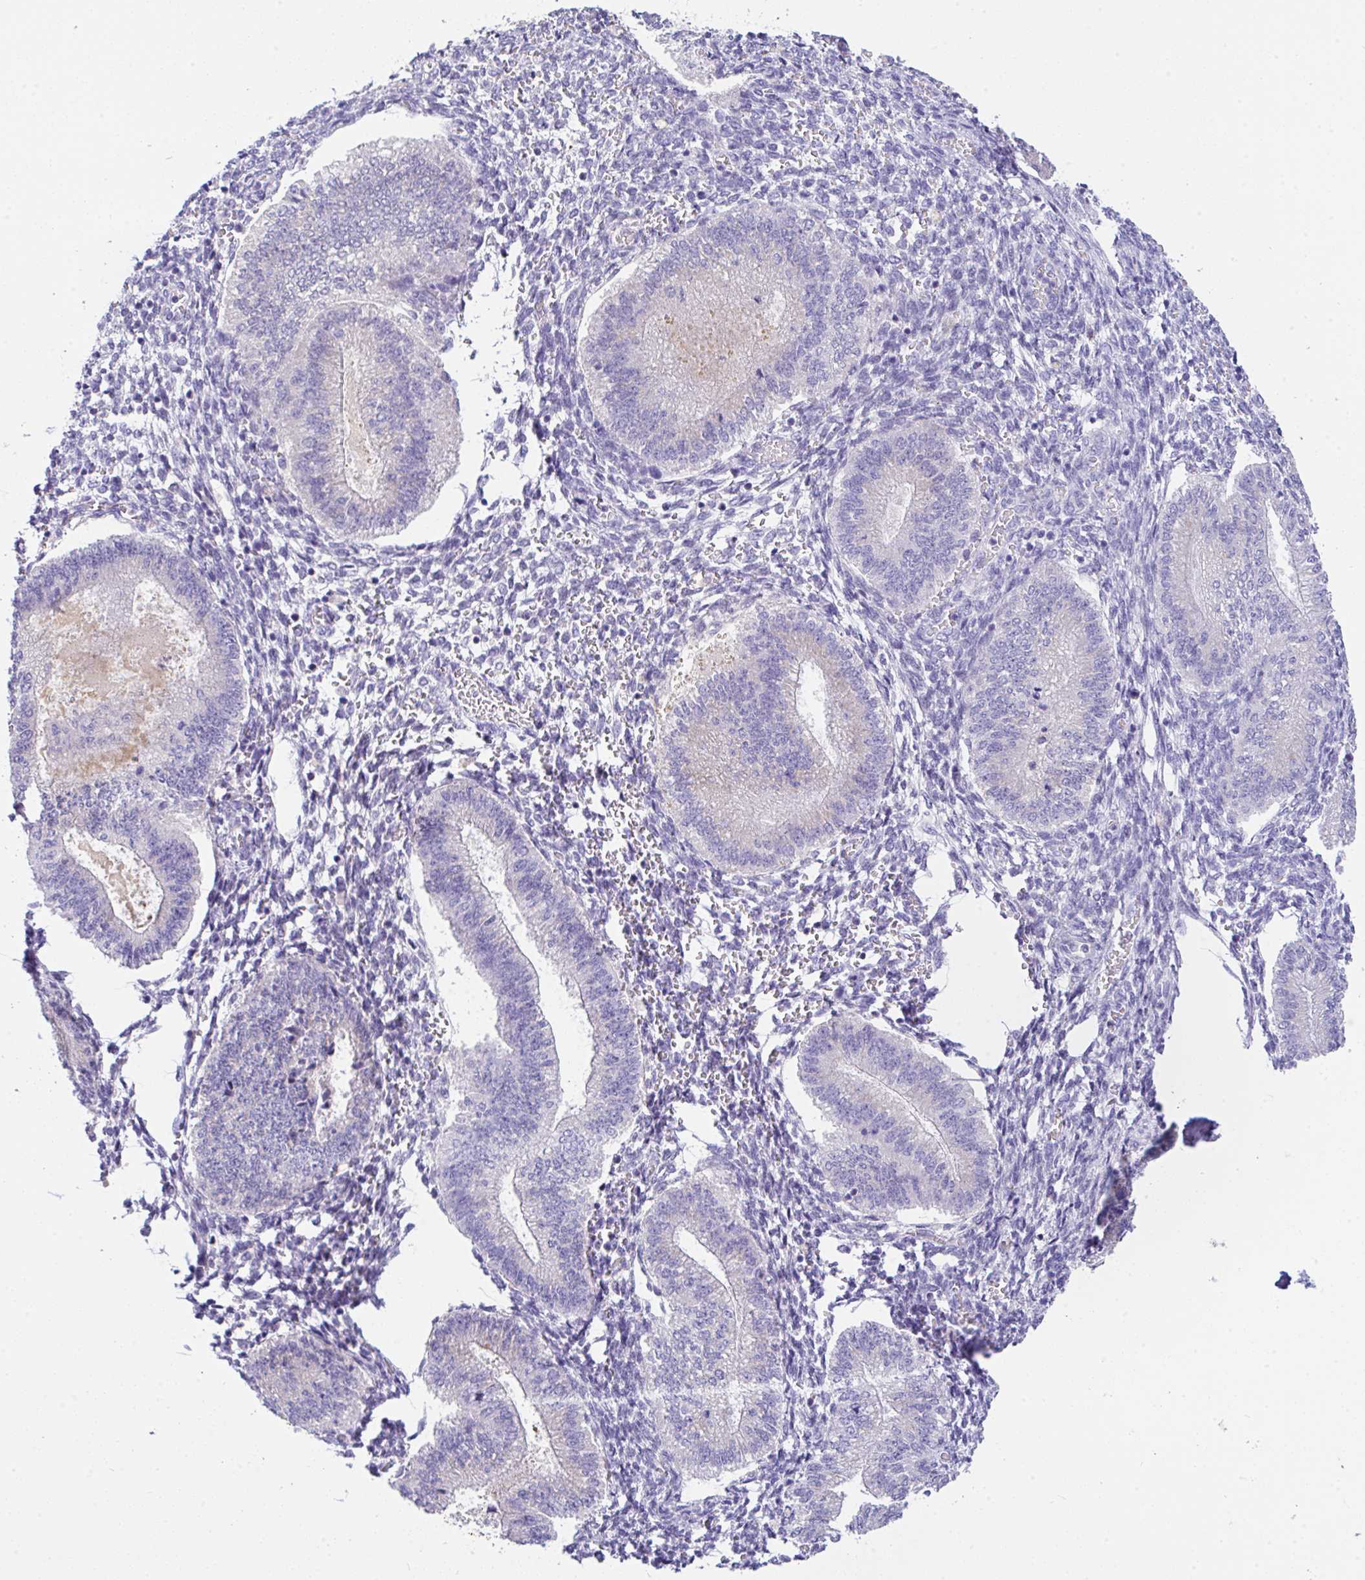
{"staining": {"intensity": "negative", "quantity": "none", "location": "none"}, "tissue": "endometrium", "cell_type": "Cells in endometrial stroma", "image_type": "normal", "snomed": [{"axis": "morphology", "description": "Normal tissue, NOS"}, {"axis": "topography", "description": "Endometrium"}], "caption": "This micrograph is of normal endometrium stained with immunohistochemistry (IHC) to label a protein in brown with the nuclei are counter-stained blue. There is no expression in cells in endometrial stroma.", "gene": "SERPINE3", "patient": {"sex": "female", "age": 25}}